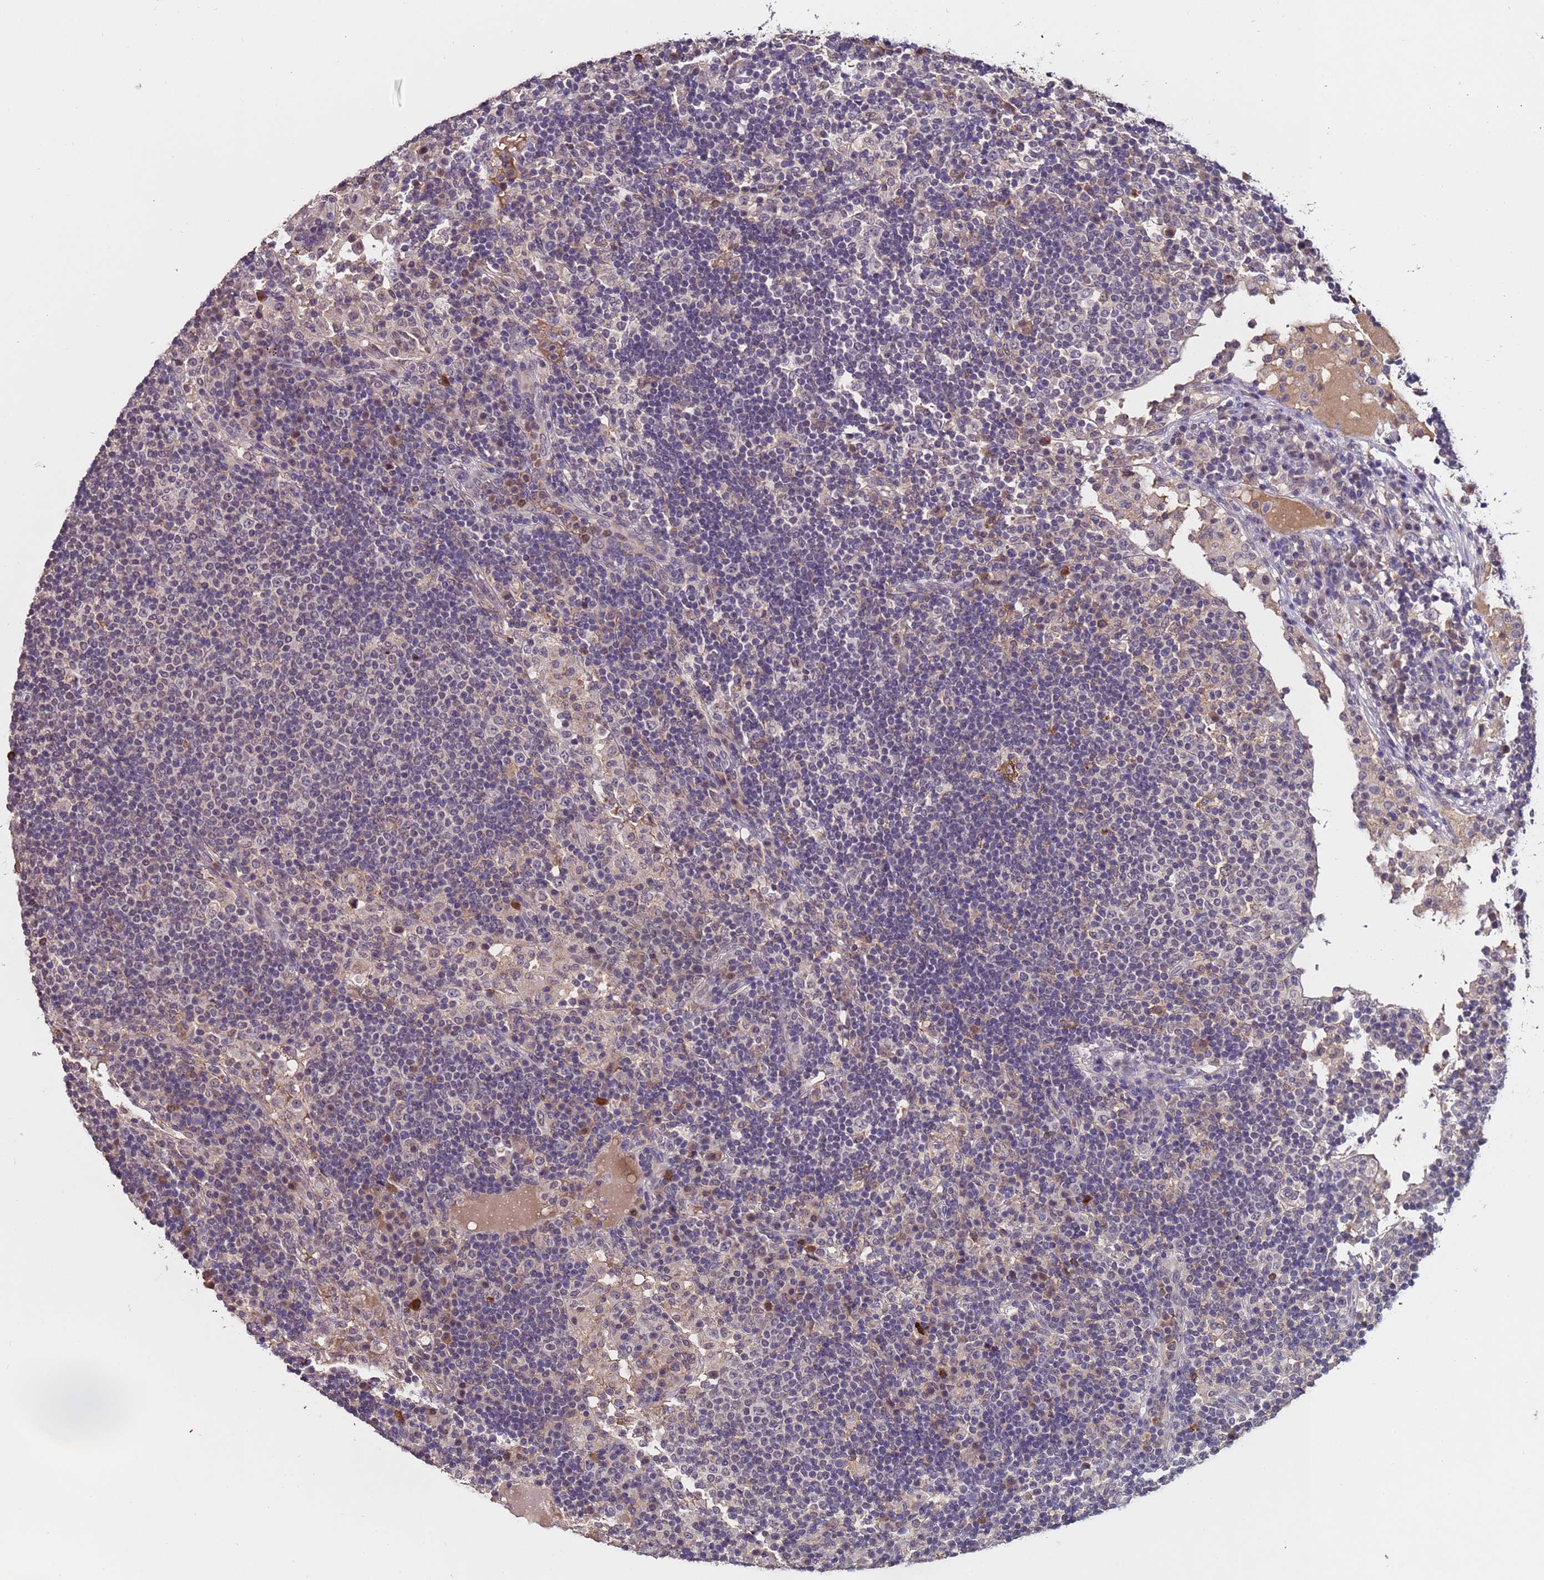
{"staining": {"intensity": "negative", "quantity": "none", "location": "none"}, "tissue": "lymph node", "cell_type": "Germinal center cells", "image_type": "normal", "snomed": [{"axis": "morphology", "description": "Normal tissue, NOS"}, {"axis": "topography", "description": "Lymph node"}], "caption": "There is no significant positivity in germinal center cells of lymph node. (DAB immunohistochemistry (IHC) with hematoxylin counter stain).", "gene": "ZNF248", "patient": {"sex": "female", "age": 53}}